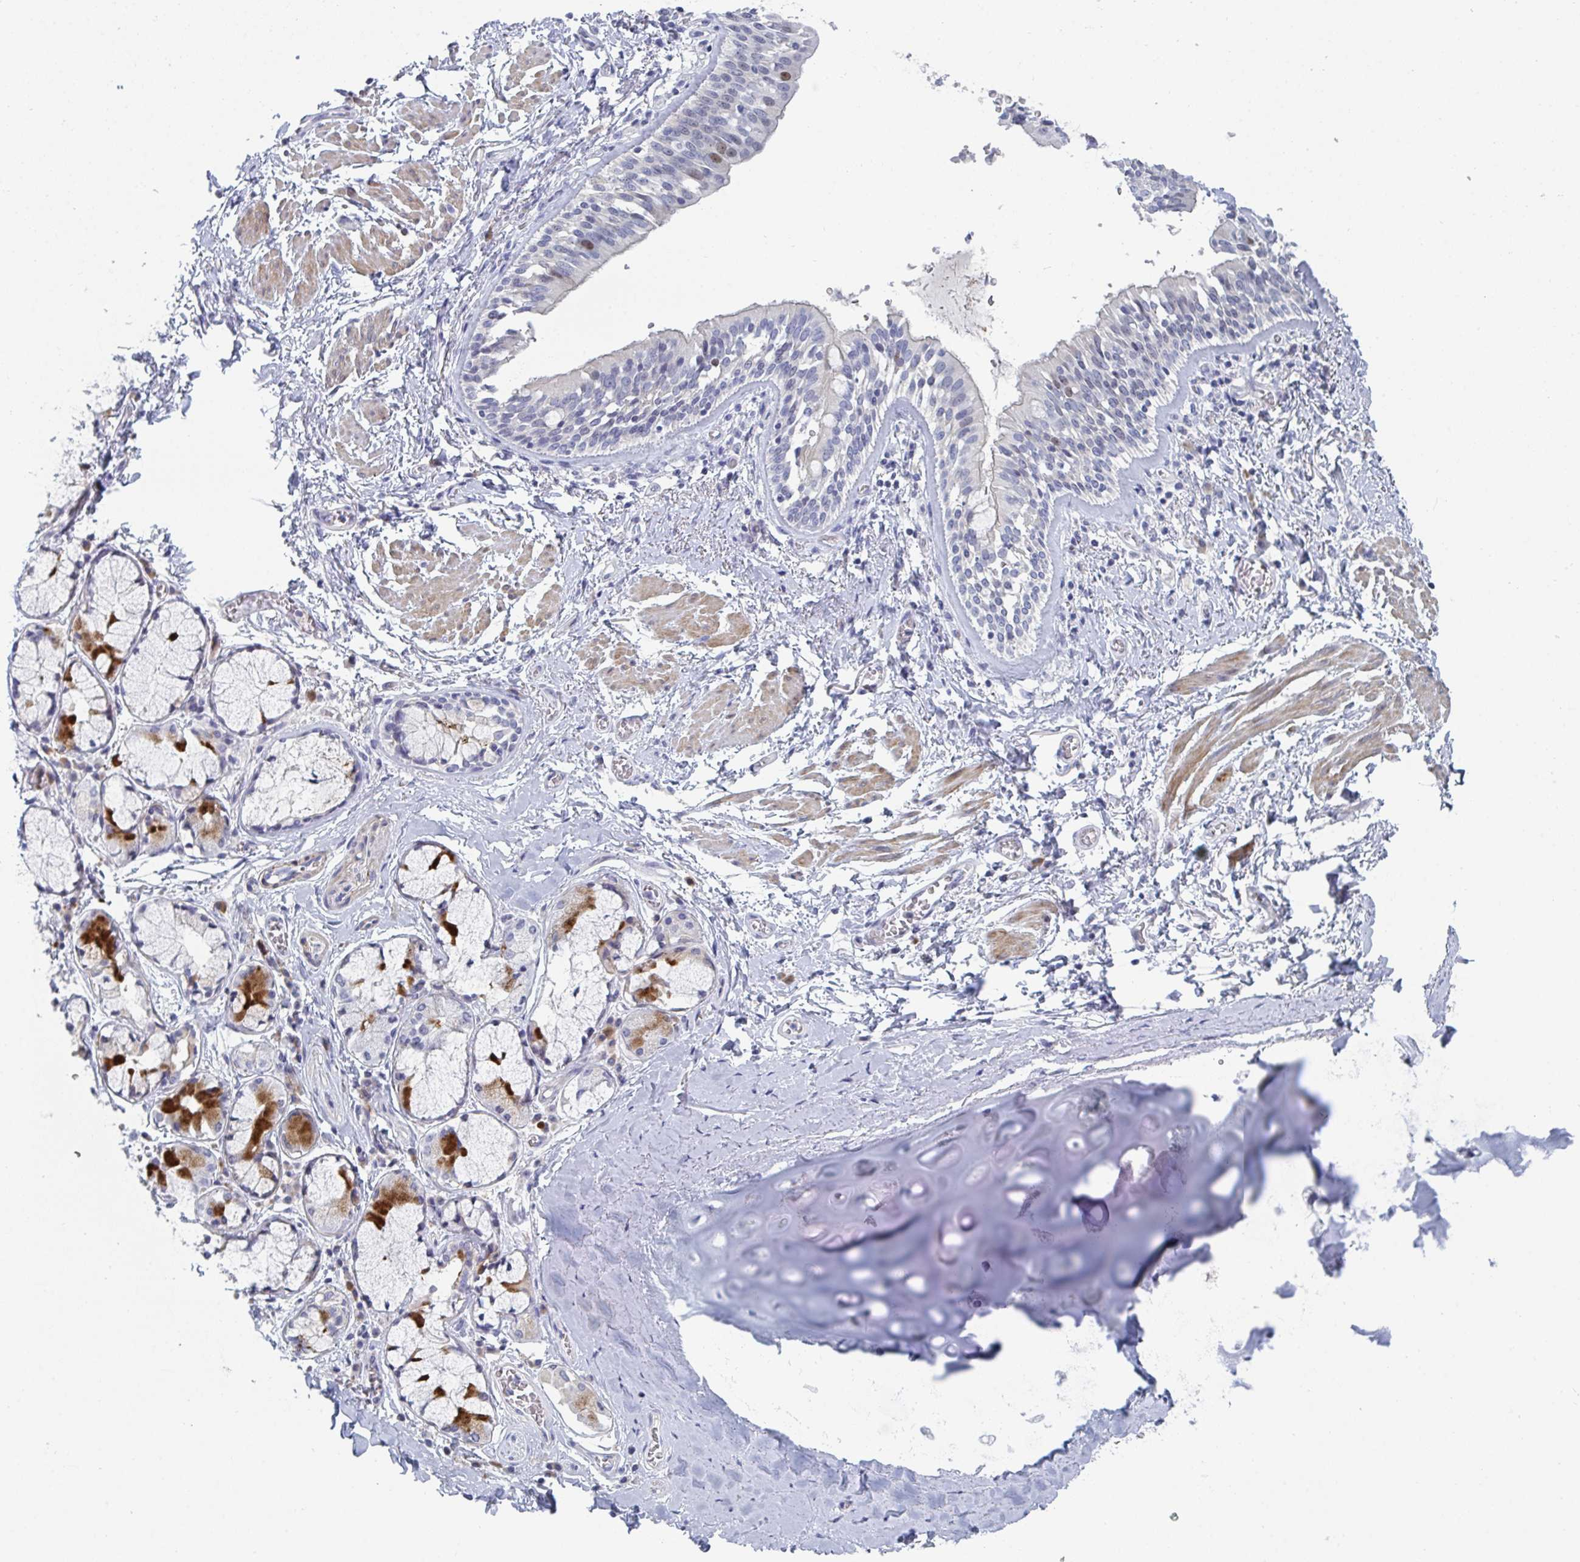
{"staining": {"intensity": "negative", "quantity": "none", "location": "none"}, "tissue": "adipose tissue", "cell_type": "Adipocytes", "image_type": "normal", "snomed": [{"axis": "morphology", "description": "Normal tissue, NOS"}, {"axis": "morphology", "description": "Degeneration, NOS"}, {"axis": "topography", "description": "Cartilage tissue"}, {"axis": "topography", "description": "Lung"}], "caption": "Micrograph shows no significant protein positivity in adipocytes of benign adipose tissue.", "gene": "CENPT", "patient": {"sex": "female", "age": 61}}